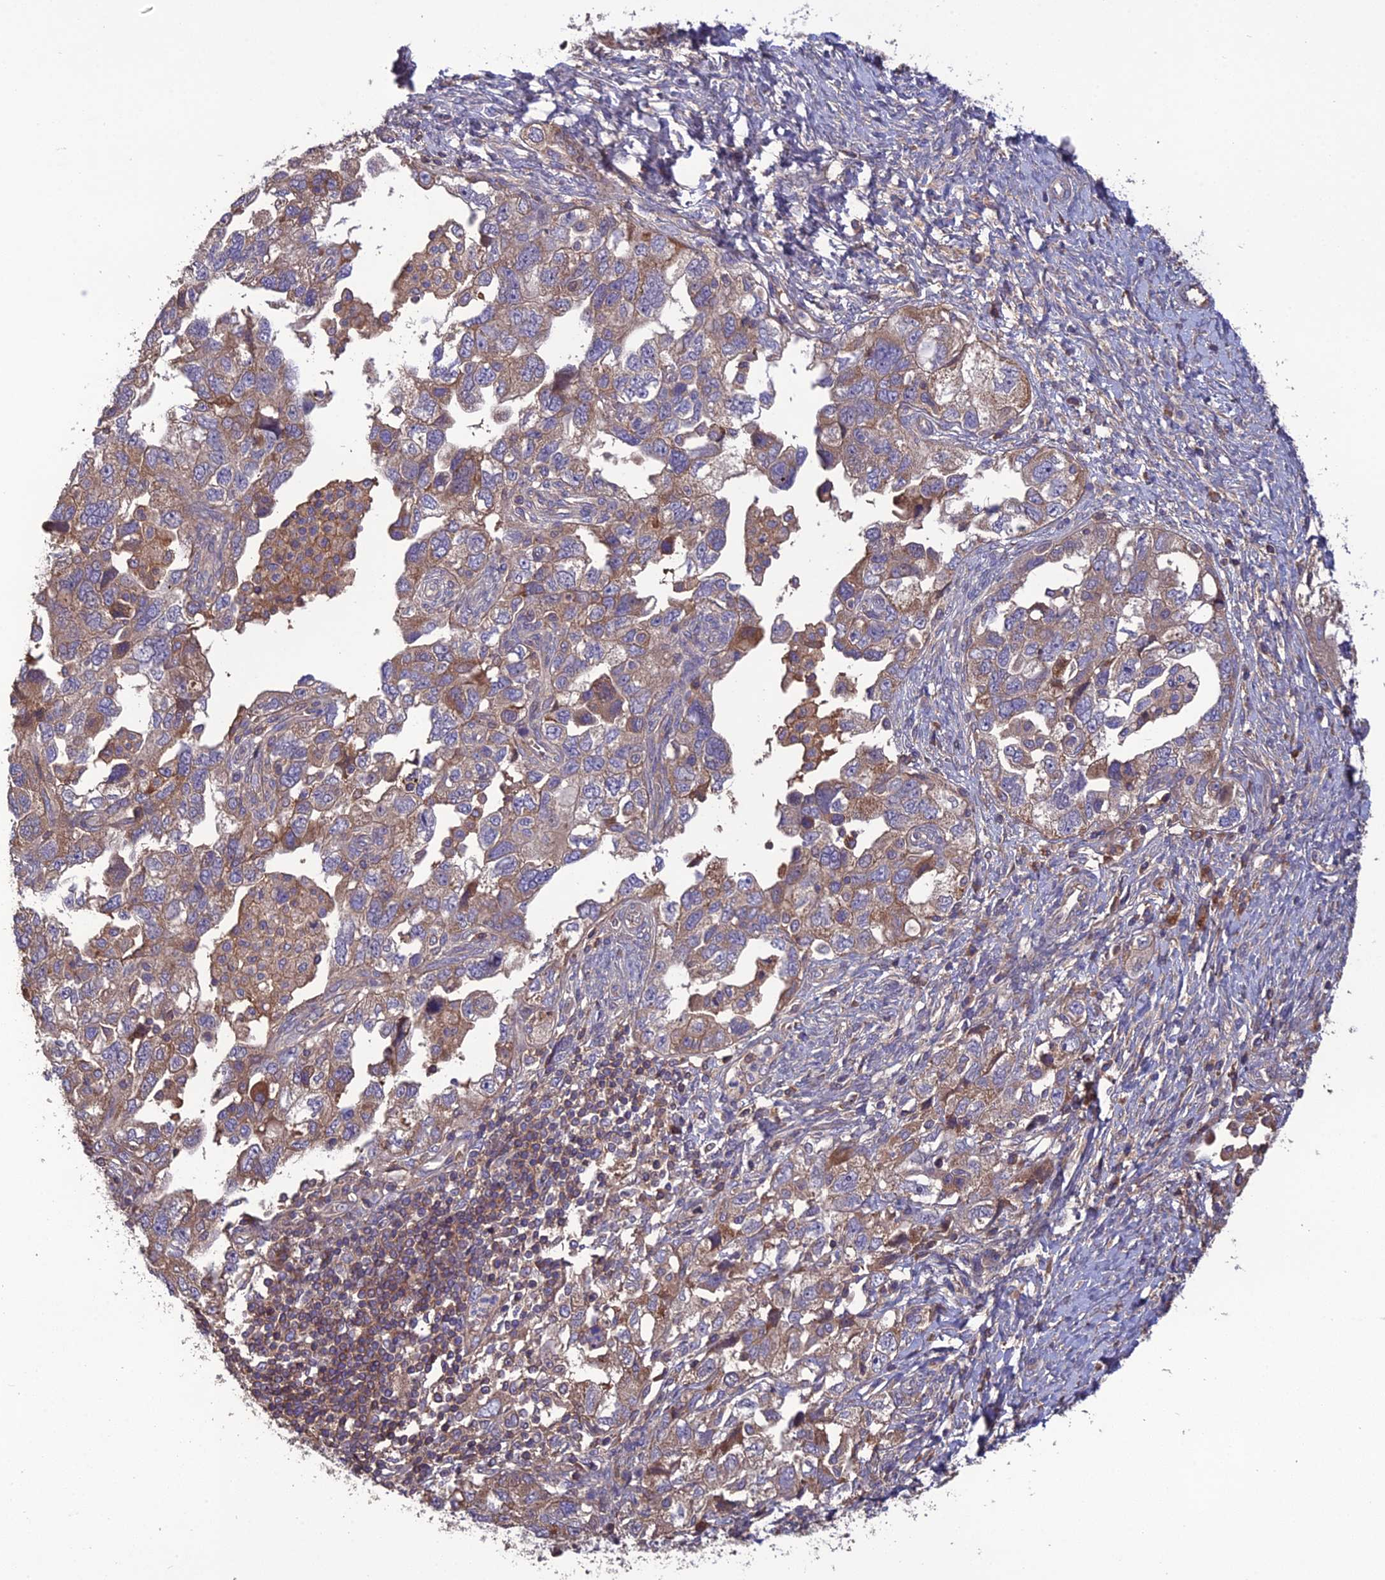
{"staining": {"intensity": "weak", "quantity": "25%-75%", "location": "cytoplasmic/membranous"}, "tissue": "ovarian cancer", "cell_type": "Tumor cells", "image_type": "cancer", "snomed": [{"axis": "morphology", "description": "Carcinoma, NOS"}, {"axis": "morphology", "description": "Cystadenocarcinoma, serous, NOS"}, {"axis": "topography", "description": "Ovary"}], "caption": "Ovarian cancer stained with DAB IHC demonstrates low levels of weak cytoplasmic/membranous positivity in about 25%-75% of tumor cells.", "gene": "GALR2", "patient": {"sex": "female", "age": 69}}